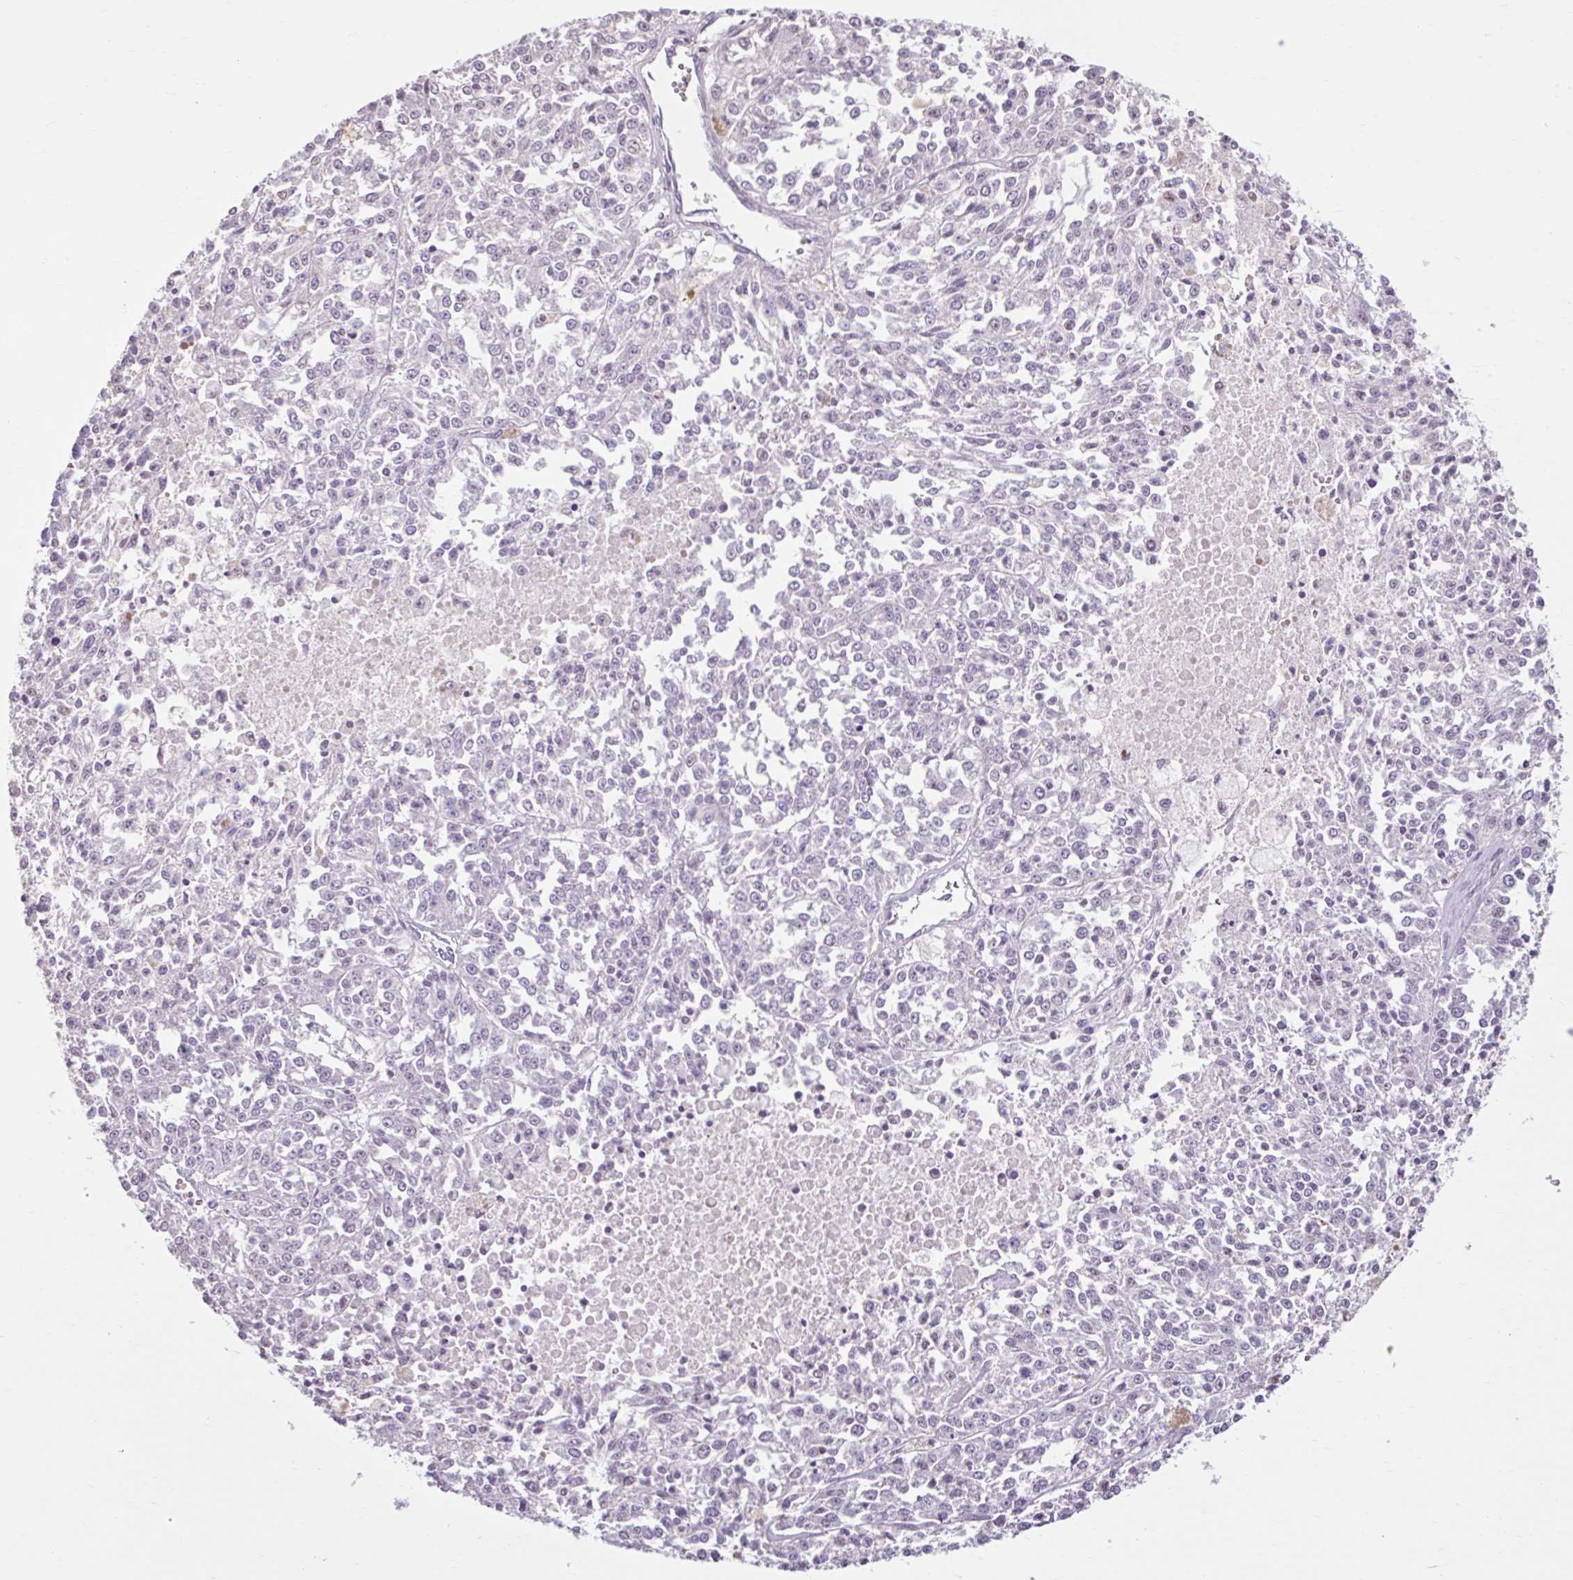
{"staining": {"intensity": "negative", "quantity": "none", "location": "none"}, "tissue": "melanoma", "cell_type": "Tumor cells", "image_type": "cancer", "snomed": [{"axis": "morphology", "description": "Malignant melanoma, NOS"}, {"axis": "topography", "description": "Skin"}], "caption": "This is an IHC histopathology image of melanoma. There is no staining in tumor cells.", "gene": "CDH19", "patient": {"sex": "female", "age": 64}}